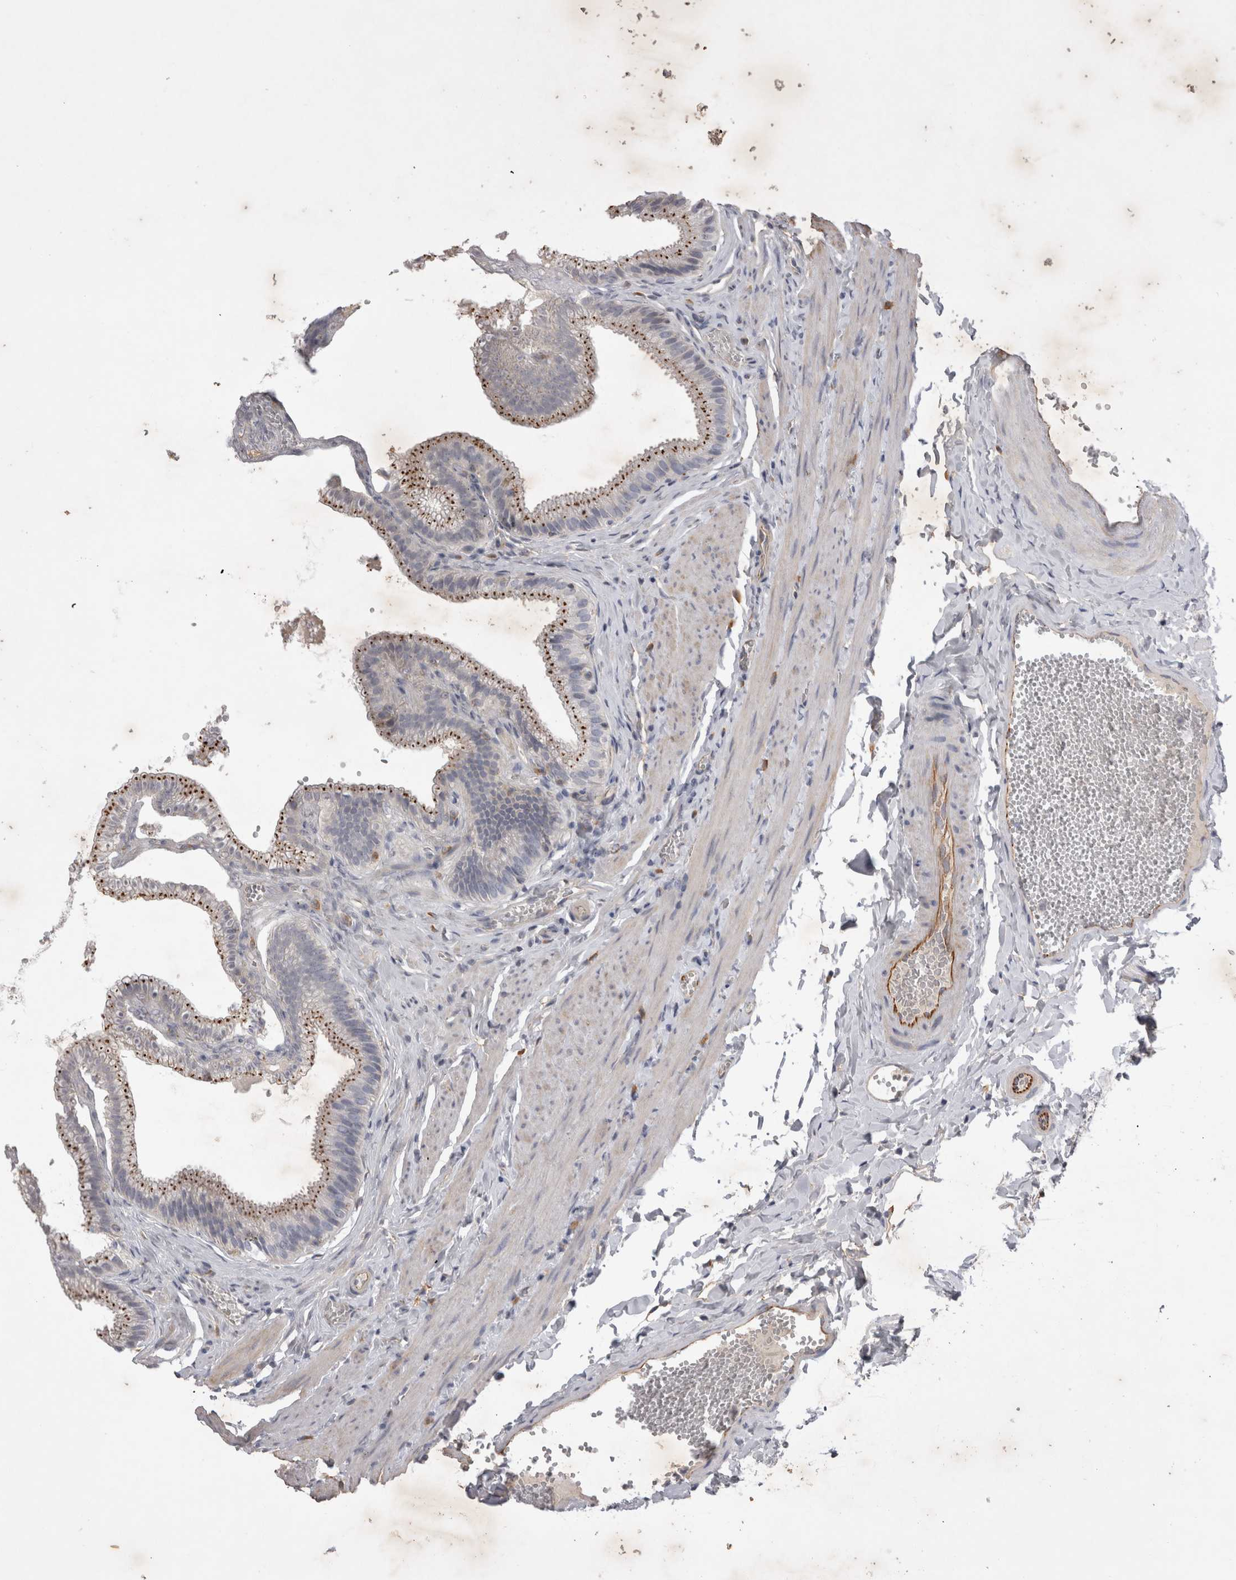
{"staining": {"intensity": "strong", "quantity": ">75%", "location": "cytoplasmic/membranous"}, "tissue": "gallbladder", "cell_type": "Glandular cells", "image_type": "normal", "snomed": [{"axis": "morphology", "description": "Normal tissue, NOS"}, {"axis": "topography", "description": "Gallbladder"}], "caption": "Protein expression analysis of normal human gallbladder reveals strong cytoplasmic/membranous staining in about >75% of glandular cells. (DAB (3,3'-diaminobenzidine) = brown stain, brightfield microscopy at high magnification).", "gene": "STRADB", "patient": {"sex": "male", "age": 38}}